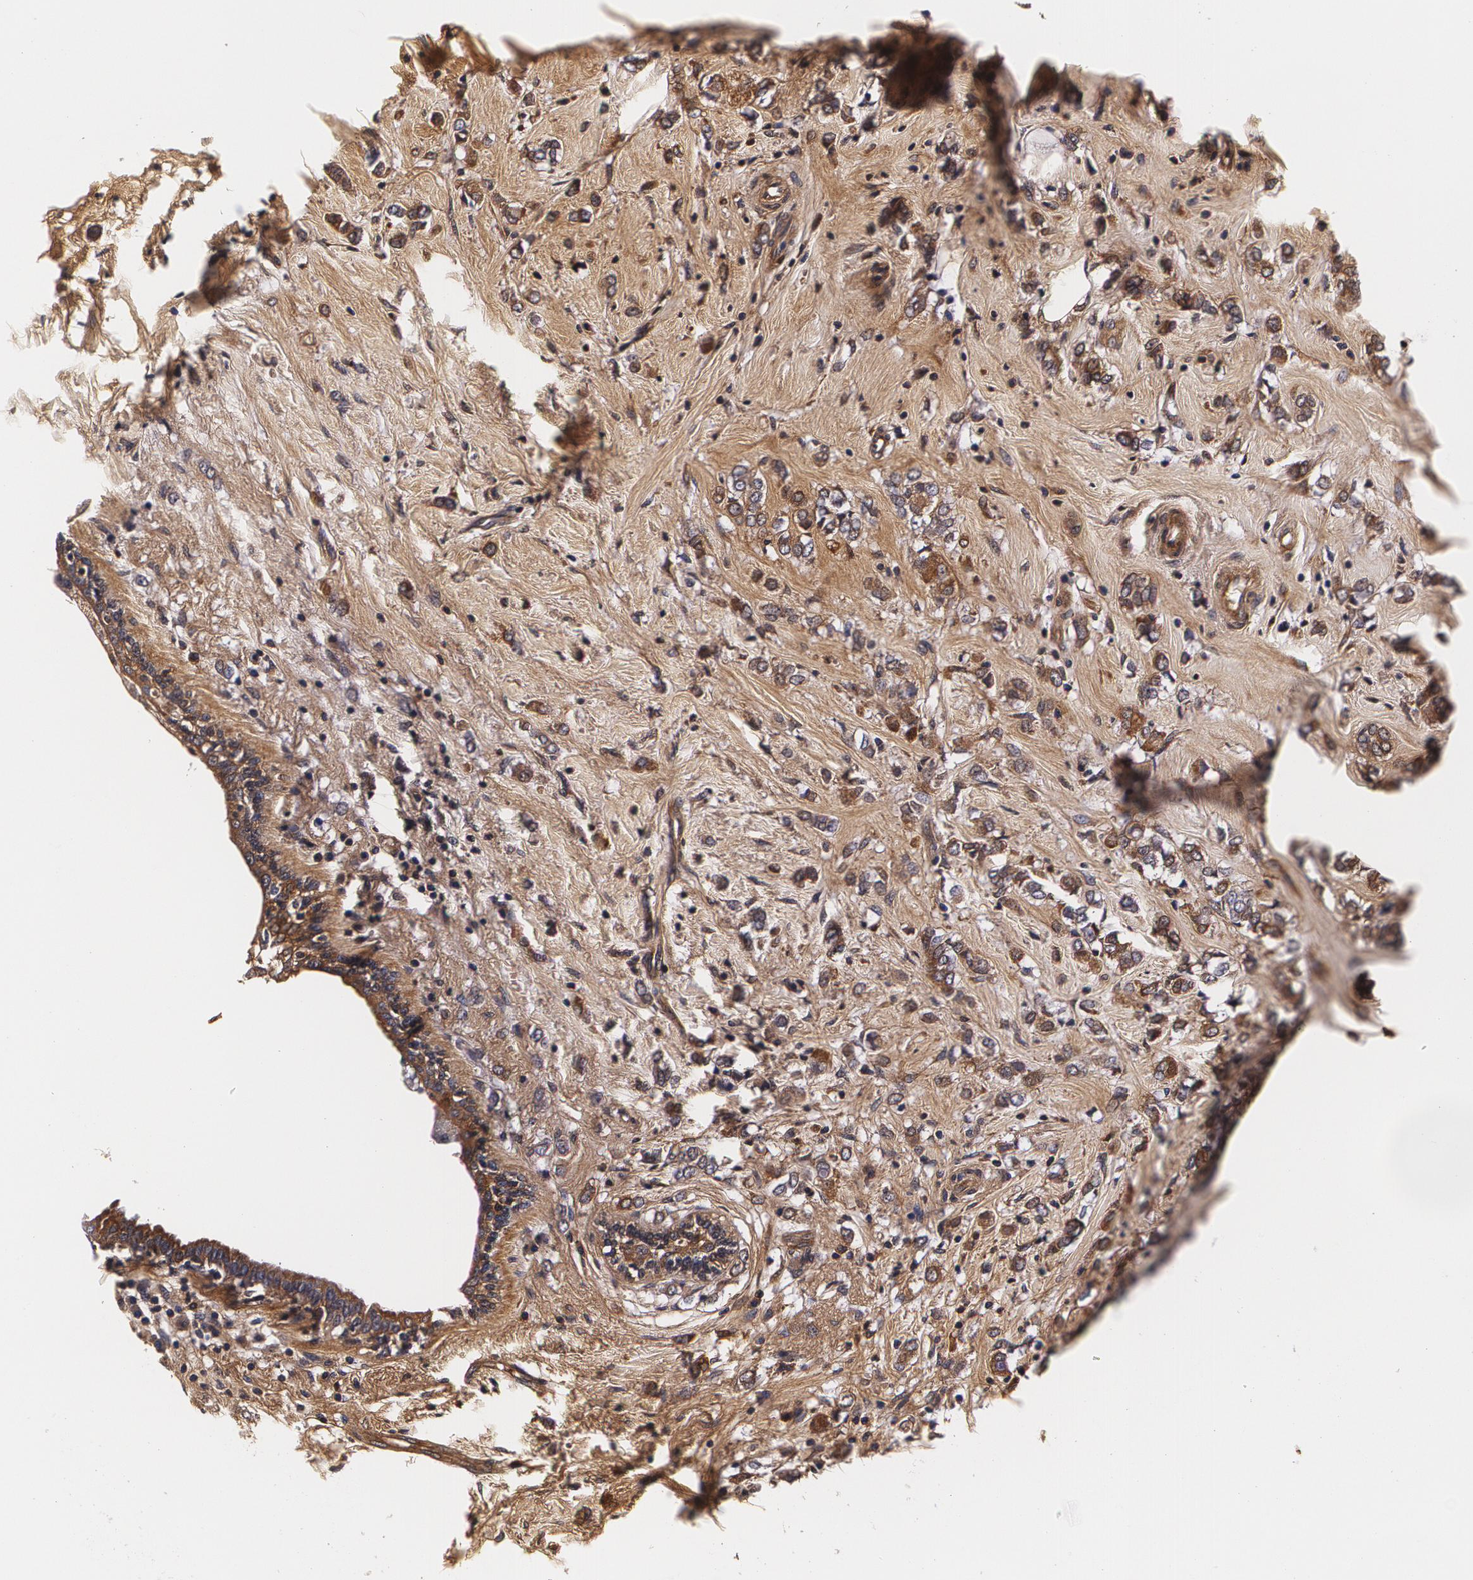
{"staining": {"intensity": "moderate", "quantity": ">75%", "location": "cytoplasmic/membranous"}, "tissue": "breast cancer", "cell_type": "Tumor cells", "image_type": "cancer", "snomed": [{"axis": "morphology", "description": "Normal tissue, NOS"}, {"axis": "morphology", "description": "Lobular carcinoma"}, {"axis": "topography", "description": "Breast"}], "caption": "This histopathology image shows immunohistochemistry staining of breast cancer (lobular carcinoma), with medium moderate cytoplasmic/membranous positivity in approximately >75% of tumor cells.", "gene": "TTR", "patient": {"sex": "female", "age": 47}}